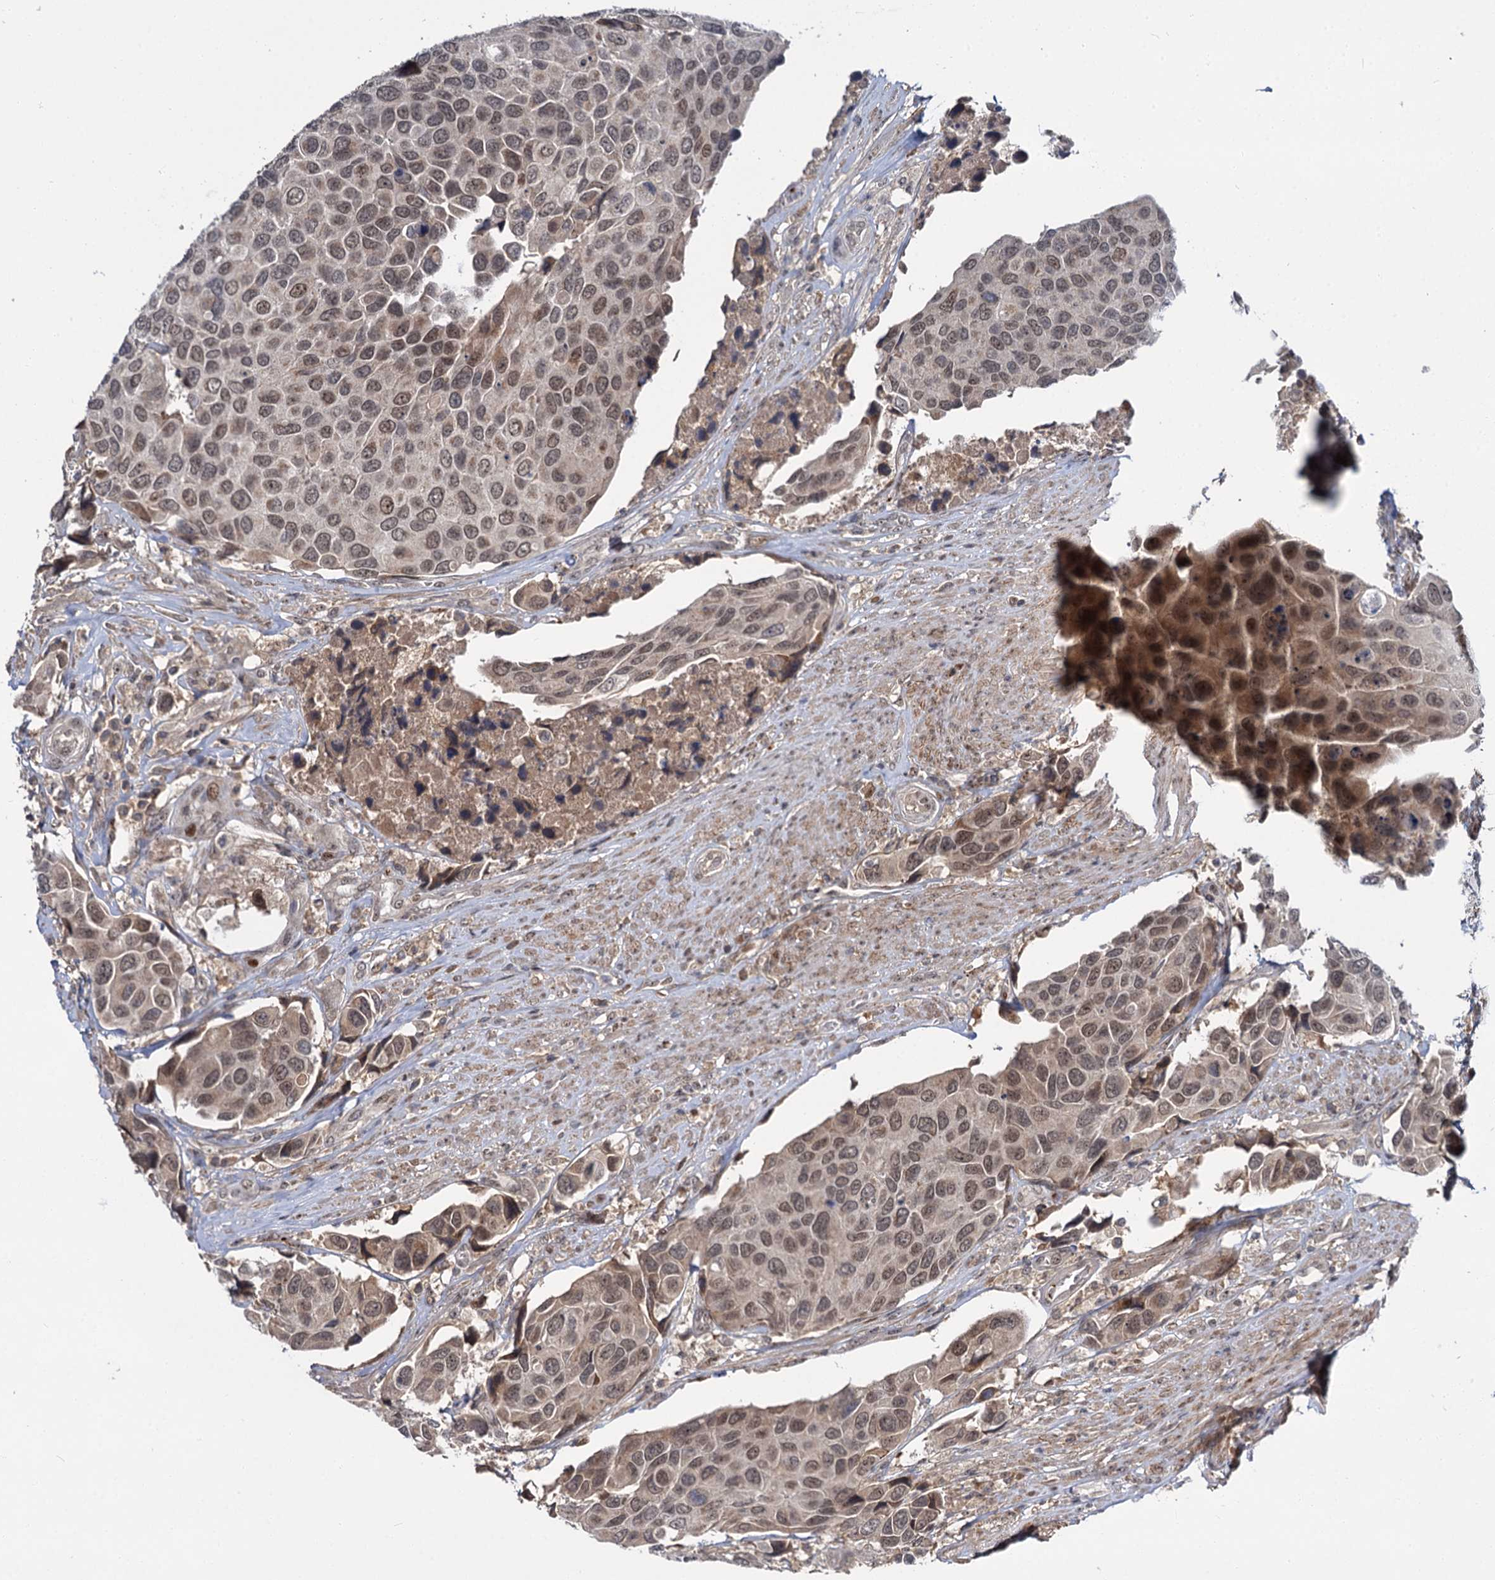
{"staining": {"intensity": "weak", "quantity": ">75%", "location": "nuclear"}, "tissue": "urothelial cancer", "cell_type": "Tumor cells", "image_type": "cancer", "snomed": [{"axis": "morphology", "description": "Urothelial carcinoma, High grade"}, {"axis": "topography", "description": "Urinary bladder"}], "caption": "An immunohistochemistry (IHC) micrograph of tumor tissue is shown. Protein staining in brown shows weak nuclear positivity in urothelial cancer within tumor cells.", "gene": "MBD6", "patient": {"sex": "male", "age": 74}}